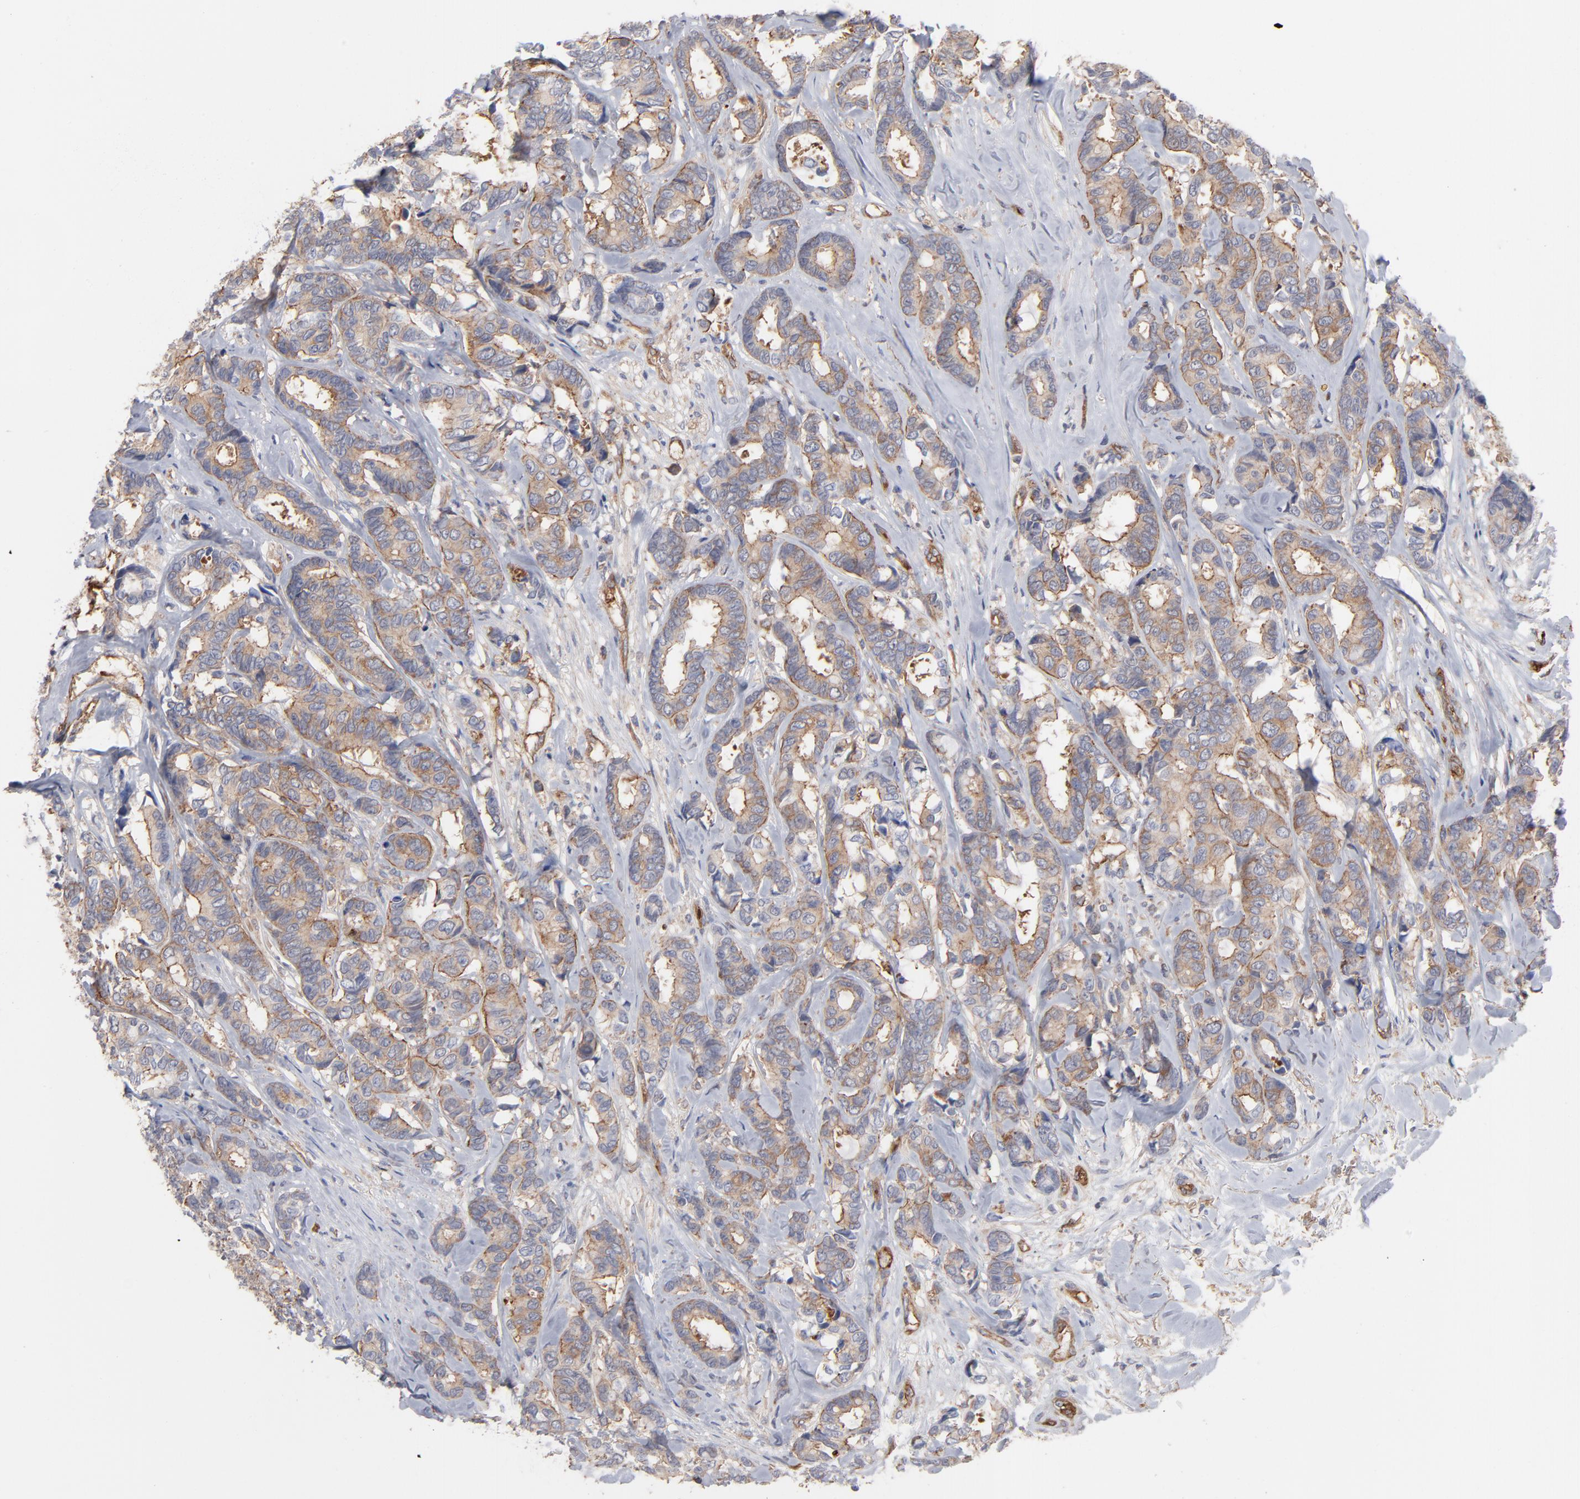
{"staining": {"intensity": "moderate", "quantity": ">75%", "location": "cytoplasmic/membranous"}, "tissue": "breast cancer", "cell_type": "Tumor cells", "image_type": "cancer", "snomed": [{"axis": "morphology", "description": "Duct carcinoma"}, {"axis": "topography", "description": "Breast"}], "caption": "Immunohistochemistry (IHC) of breast cancer demonstrates medium levels of moderate cytoplasmic/membranous expression in about >75% of tumor cells.", "gene": "PXN", "patient": {"sex": "female", "age": 87}}